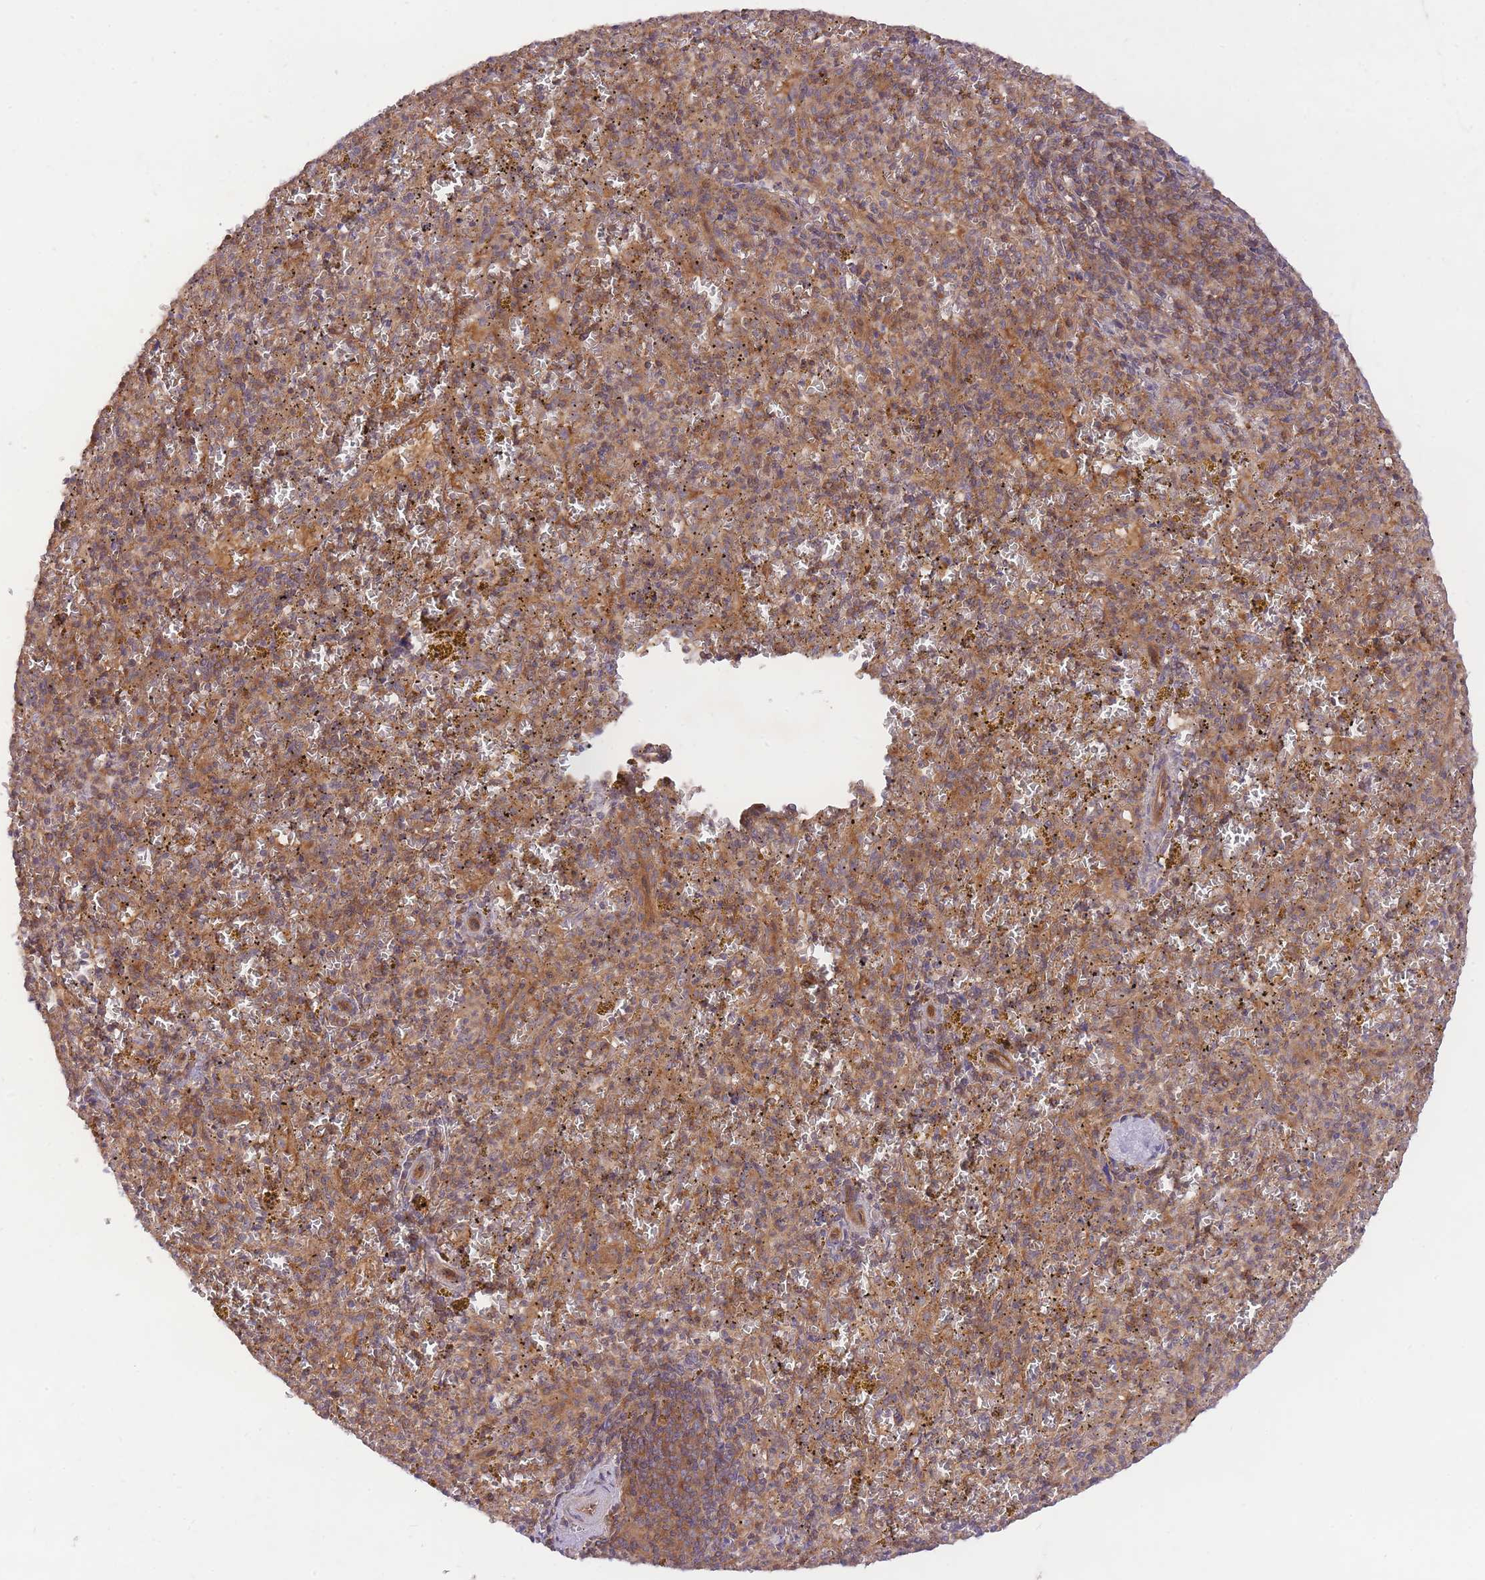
{"staining": {"intensity": "moderate", "quantity": "25%-75%", "location": "cytoplasmic/membranous"}, "tissue": "spleen", "cell_type": "Cells in red pulp", "image_type": "normal", "snomed": [{"axis": "morphology", "description": "Normal tissue, NOS"}, {"axis": "topography", "description": "Spleen"}], "caption": "Cells in red pulp demonstrate medium levels of moderate cytoplasmic/membranous staining in approximately 25%-75% of cells in unremarkable spleen.", "gene": "PREP", "patient": {"sex": "male", "age": 57}}